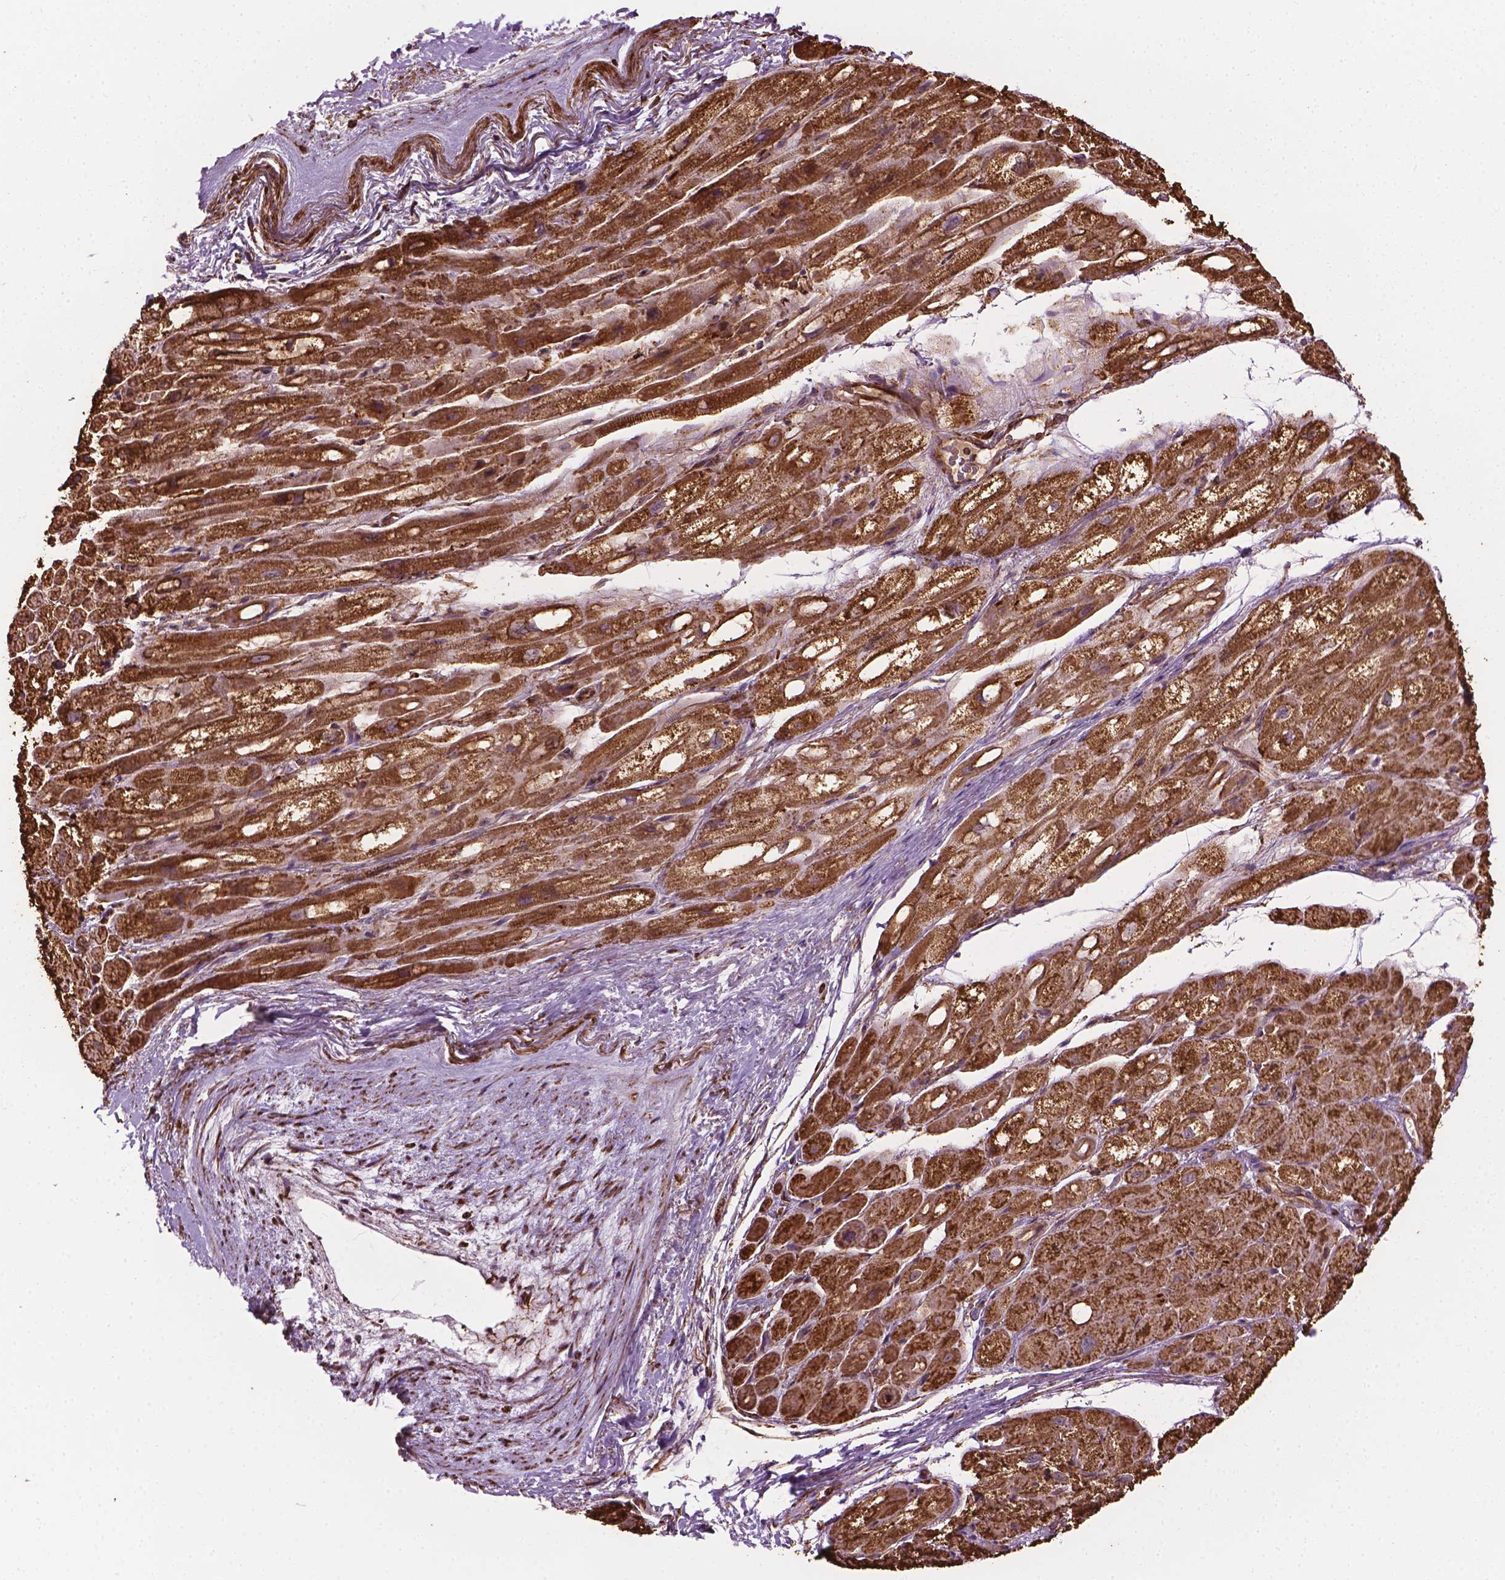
{"staining": {"intensity": "moderate", "quantity": ">75%", "location": "cytoplasmic/membranous"}, "tissue": "heart muscle", "cell_type": "Cardiomyocytes", "image_type": "normal", "snomed": [{"axis": "morphology", "description": "Normal tissue, NOS"}, {"axis": "topography", "description": "Heart"}], "caption": "A high-resolution histopathology image shows immunohistochemistry (IHC) staining of normal heart muscle, which demonstrates moderate cytoplasmic/membranous expression in approximately >75% of cardiomyocytes.", "gene": "HS3ST3A1", "patient": {"sex": "female", "age": 69}}